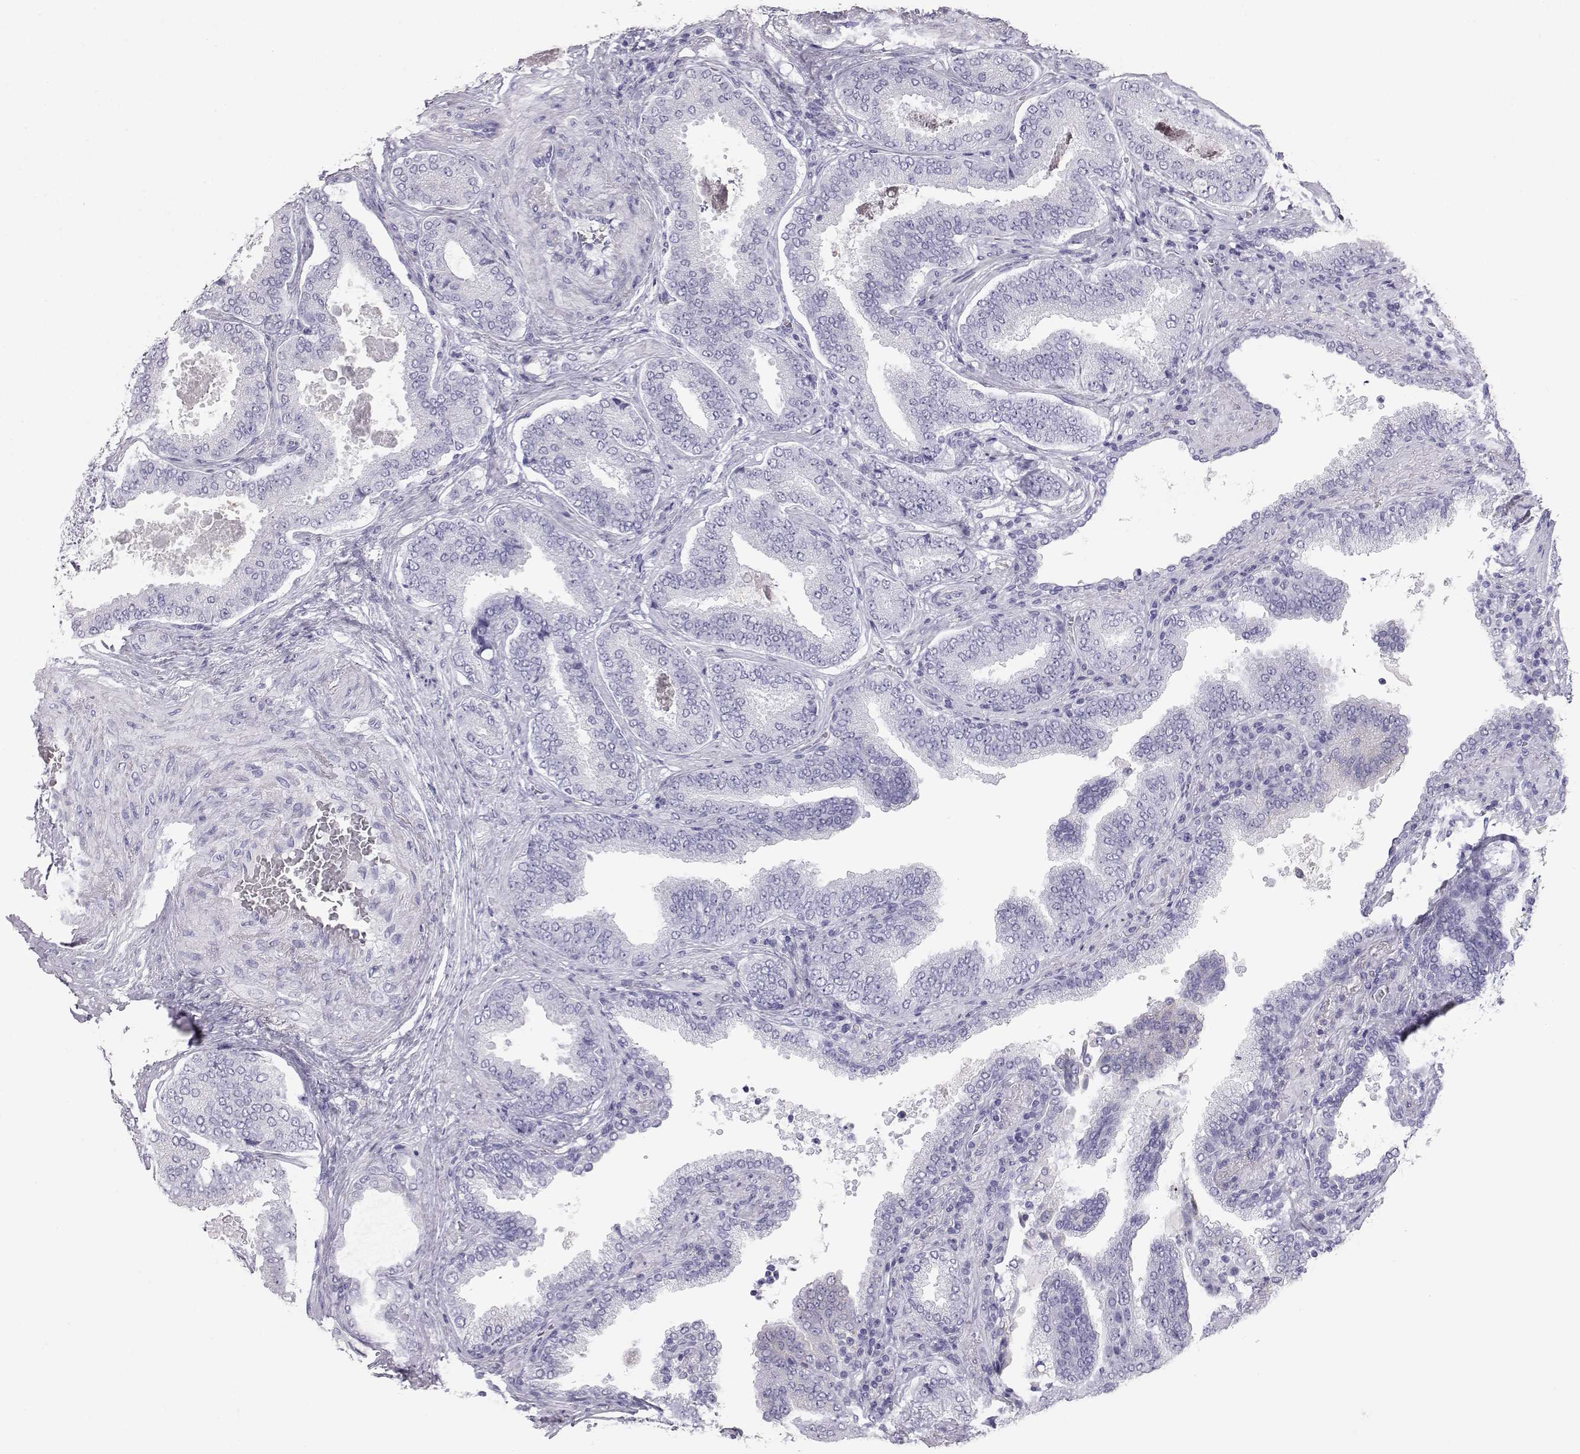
{"staining": {"intensity": "negative", "quantity": "none", "location": "none"}, "tissue": "prostate cancer", "cell_type": "Tumor cells", "image_type": "cancer", "snomed": [{"axis": "morphology", "description": "Adenocarcinoma, NOS"}, {"axis": "topography", "description": "Prostate"}], "caption": "Tumor cells are negative for protein expression in human prostate cancer.", "gene": "ITLN2", "patient": {"sex": "male", "age": 64}}